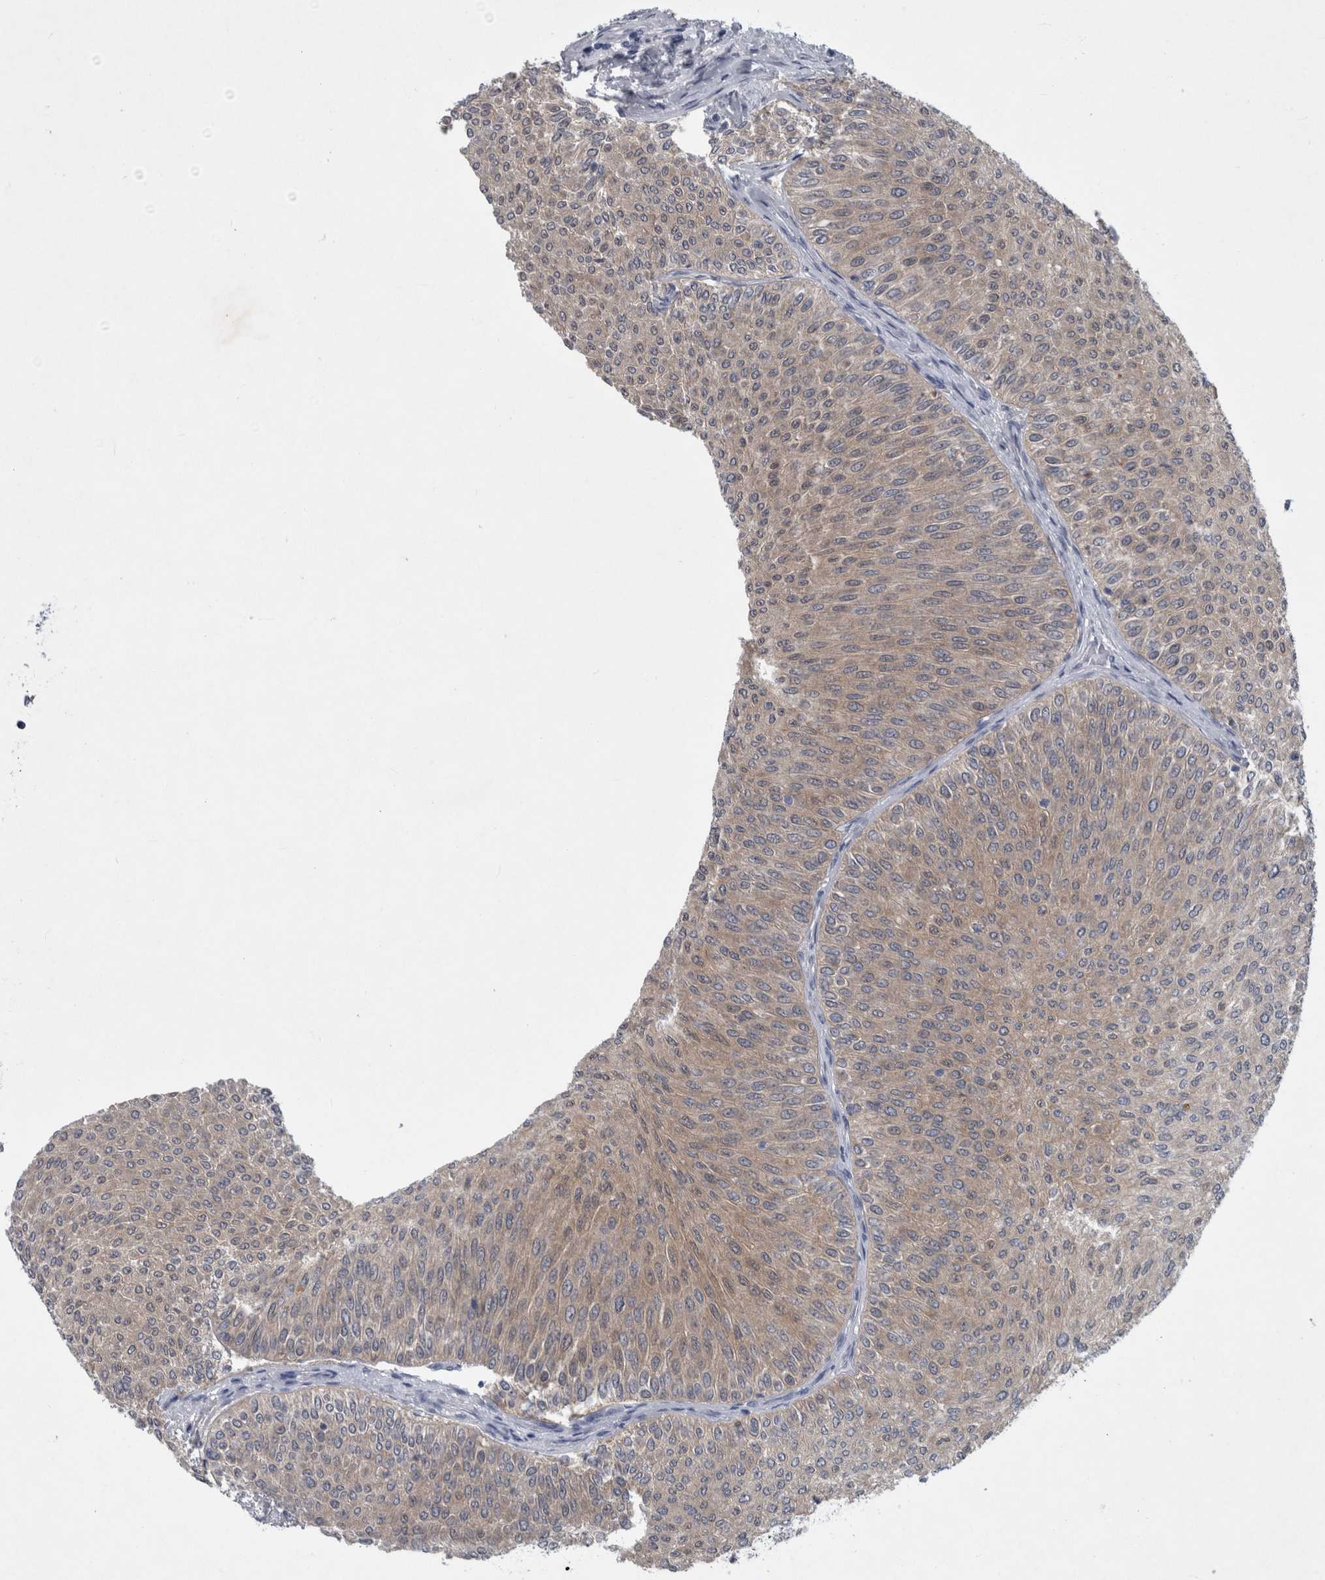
{"staining": {"intensity": "weak", "quantity": ">75%", "location": "cytoplasmic/membranous"}, "tissue": "urothelial cancer", "cell_type": "Tumor cells", "image_type": "cancer", "snomed": [{"axis": "morphology", "description": "Urothelial carcinoma, Low grade"}, {"axis": "topography", "description": "Urinary bladder"}], "caption": "Weak cytoplasmic/membranous staining for a protein is appreciated in about >75% of tumor cells of urothelial cancer using immunohistochemistry.", "gene": "FAM83H", "patient": {"sex": "male", "age": 78}}